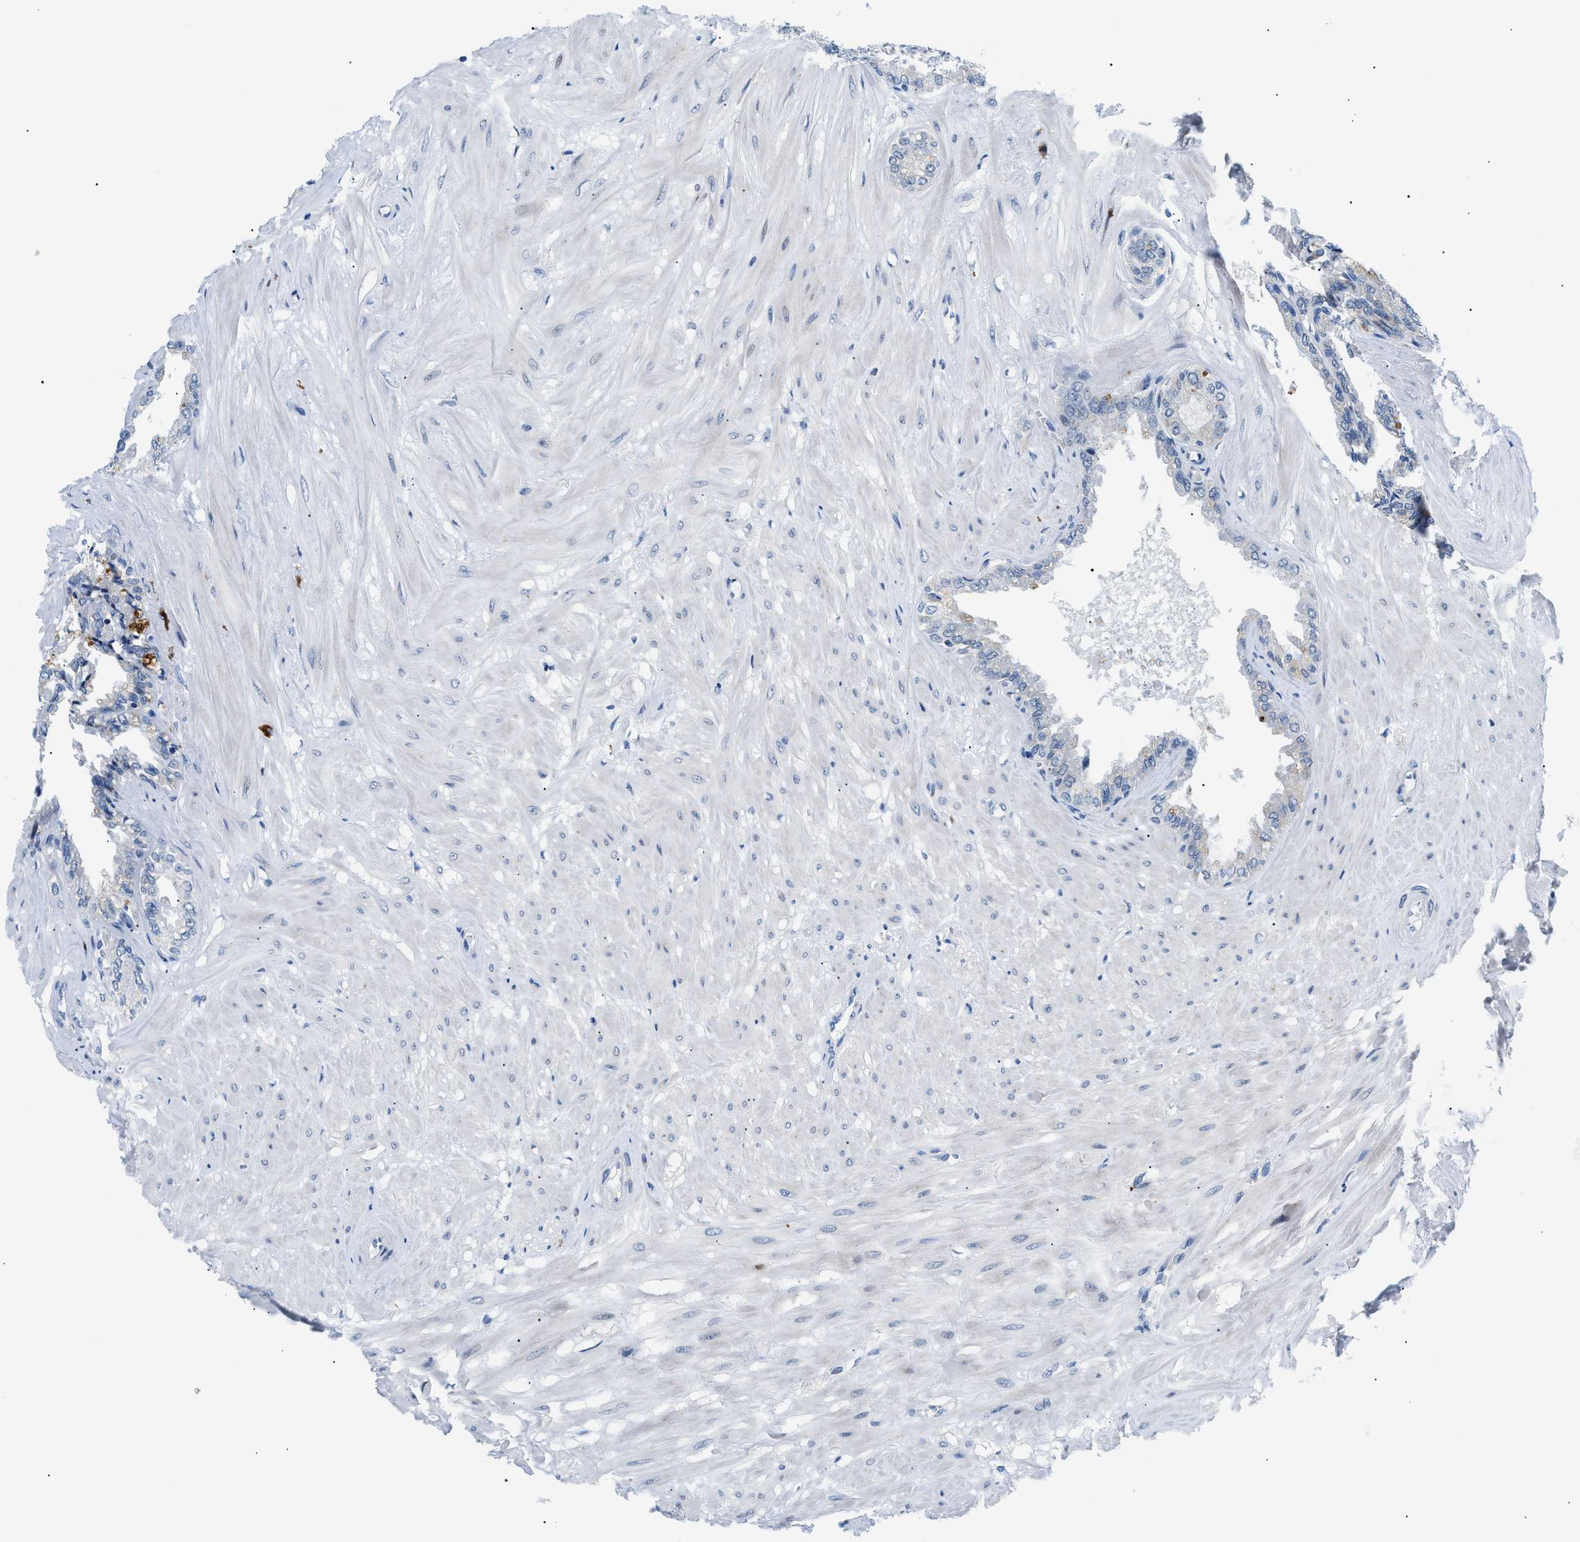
{"staining": {"intensity": "weak", "quantity": "<25%", "location": "cytoplasmic/membranous"}, "tissue": "seminal vesicle", "cell_type": "Glandular cells", "image_type": "normal", "snomed": [{"axis": "morphology", "description": "Normal tissue, NOS"}, {"axis": "topography", "description": "Seminal veicle"}], "caption": "Histopathology image shows no significant protein expression in glandular cells of unremarkable seminal vesicle.", "gene": "SMARCC1", "patient": {"sex": "male", "age": 46}}